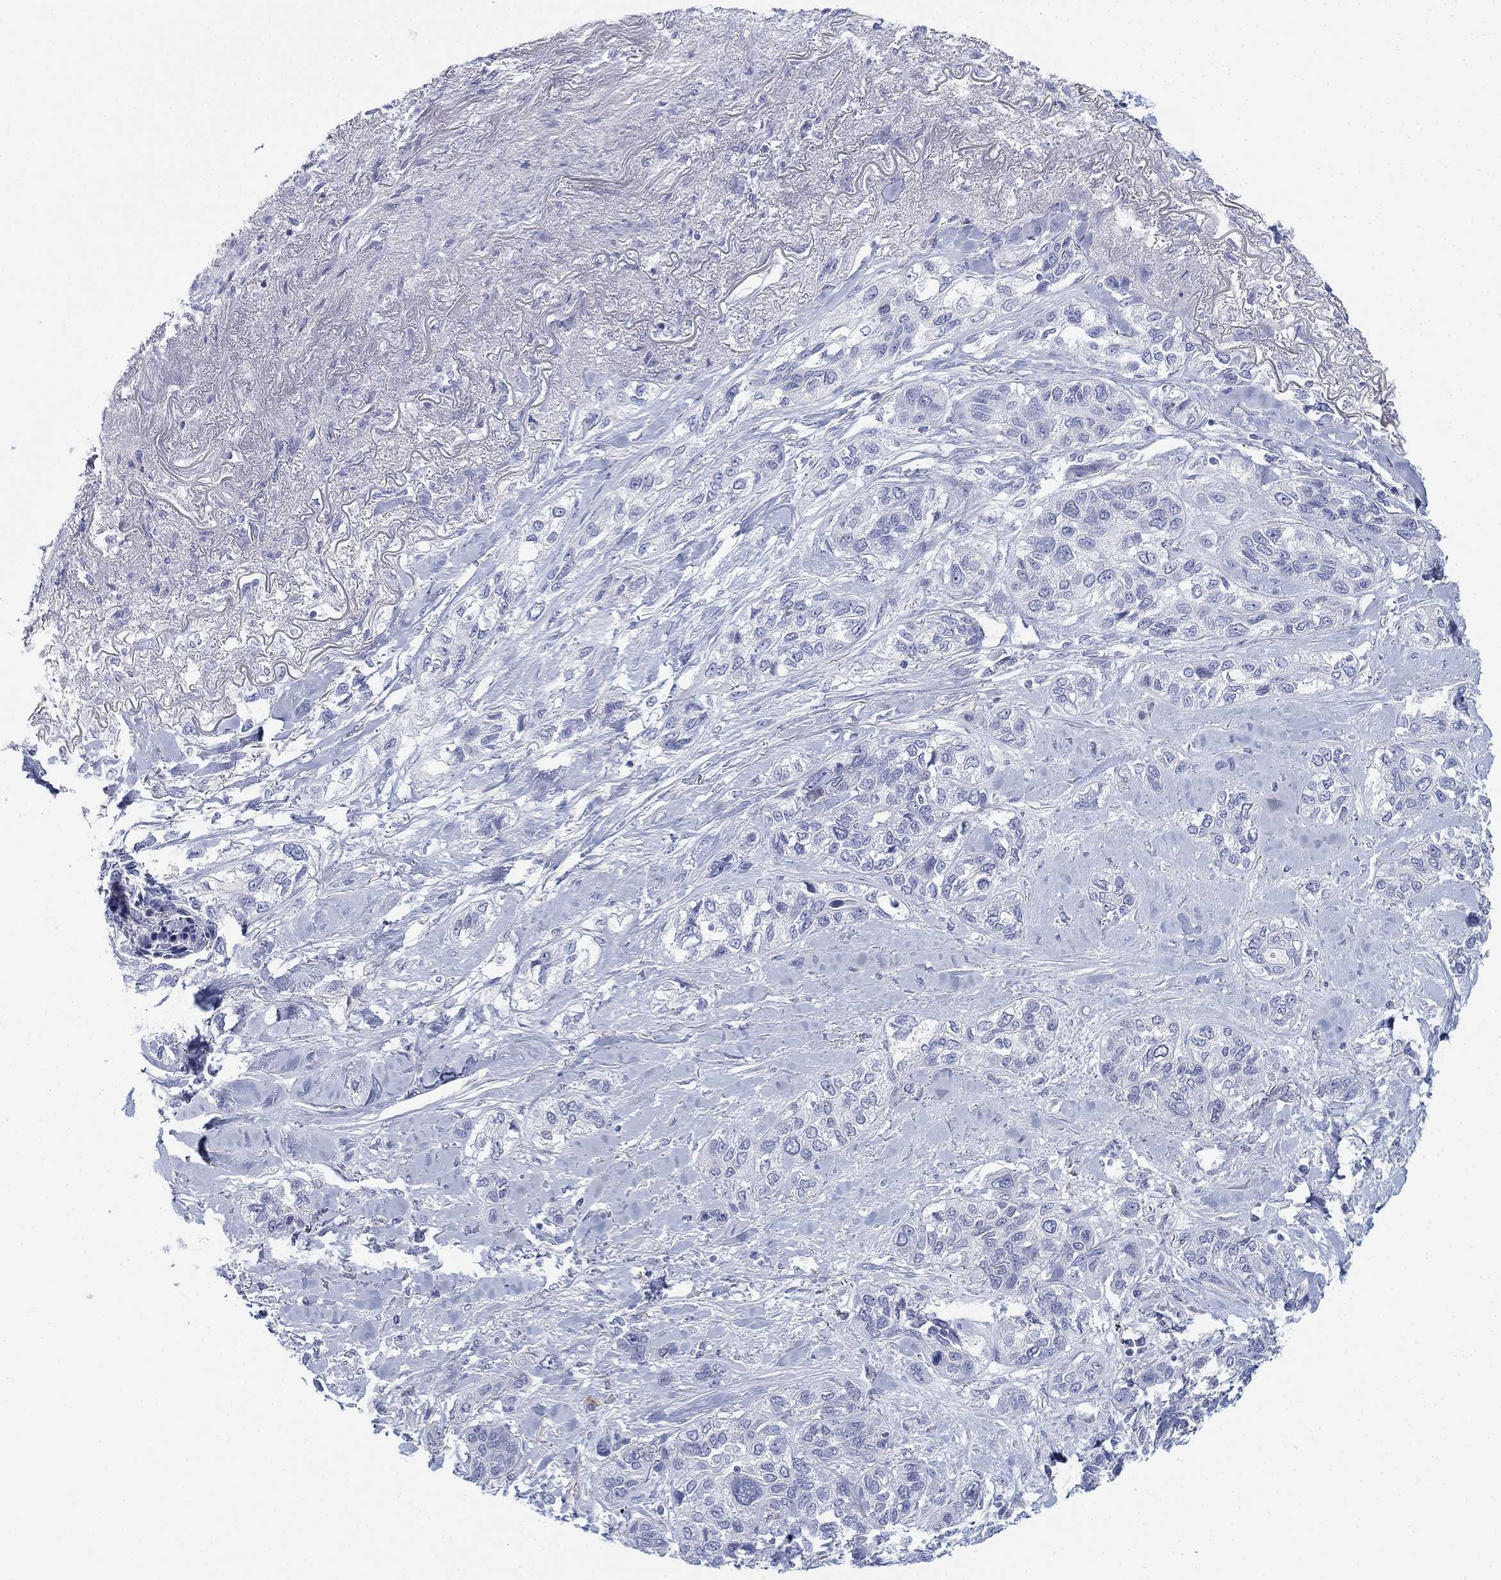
{"staining": {"intensity": "negative", "quantity": "none", "location": "none"}, "tissue": "lung cancer", "cell_type": "Tumor cells", "image_type": "cancer", "snomed": [{"axis": "morphology", "description": "Squamous cell carcinoma, NOS"}, {"axis": "topography", "description": "Lung"}], "caption": "DAB immunohistochemical staining of human lung cancer displays no significant staining in tumor cells.", "gene": "GCNA", "patient": {"sex": "female", "age": 70}}